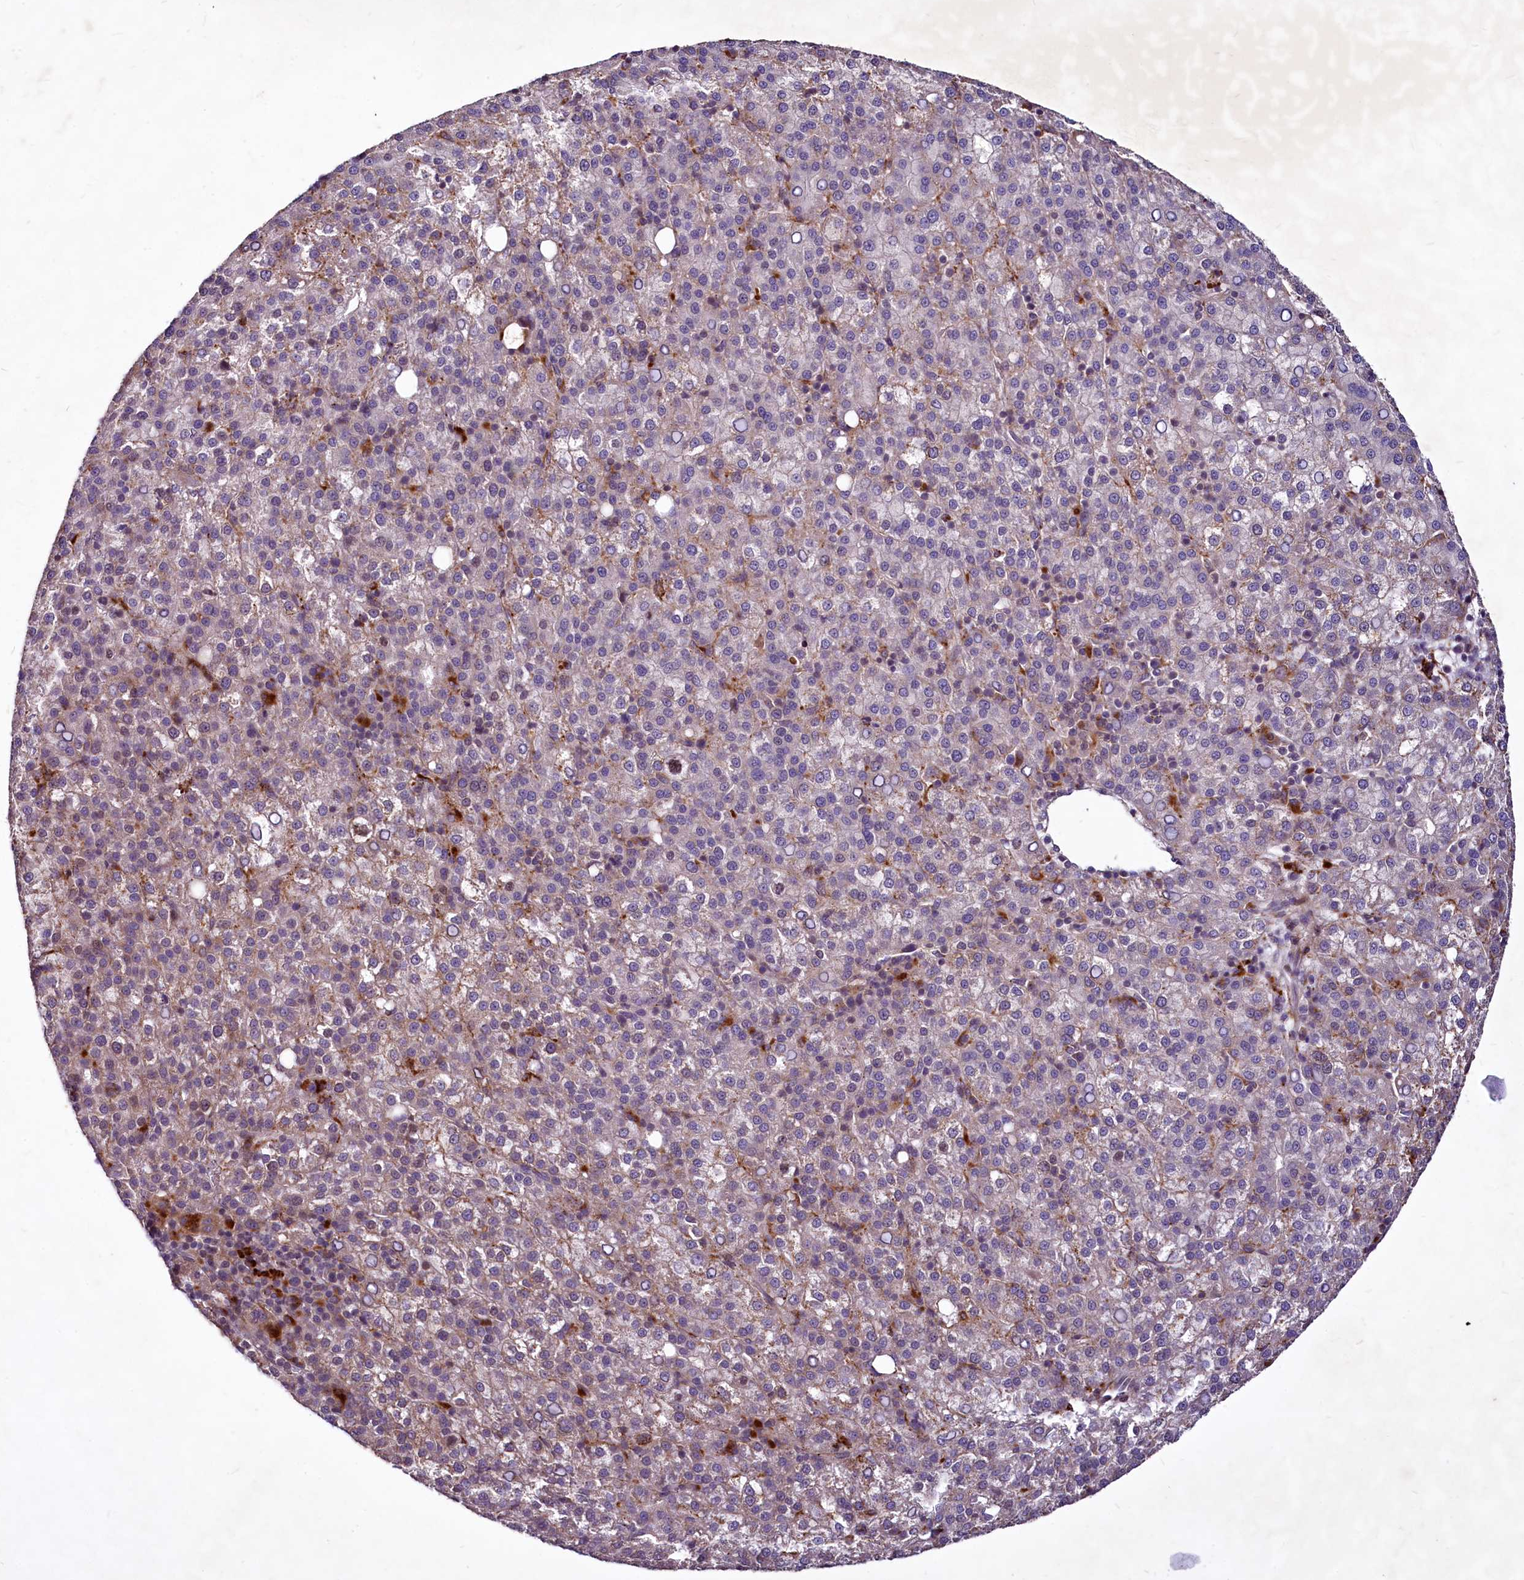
{"staining": {"intensity": "negative", "quantity": "none", "location": "none"}, "tissue": "liver cancer", "cell_type": "Tumor cells", "image_type": "cancer", "snomed": [{"axis": "morphology", "description": "Carcinoma, Hepatocellular, NOS"}, {"axis": "topography", "description": "Liver"}], "caption": "IHC of hepatocellular carcinoma (liver) reveals no expression in tumor cells.", "gene": "C11orf86", "patient": {"sex": "female", "age": 58}}